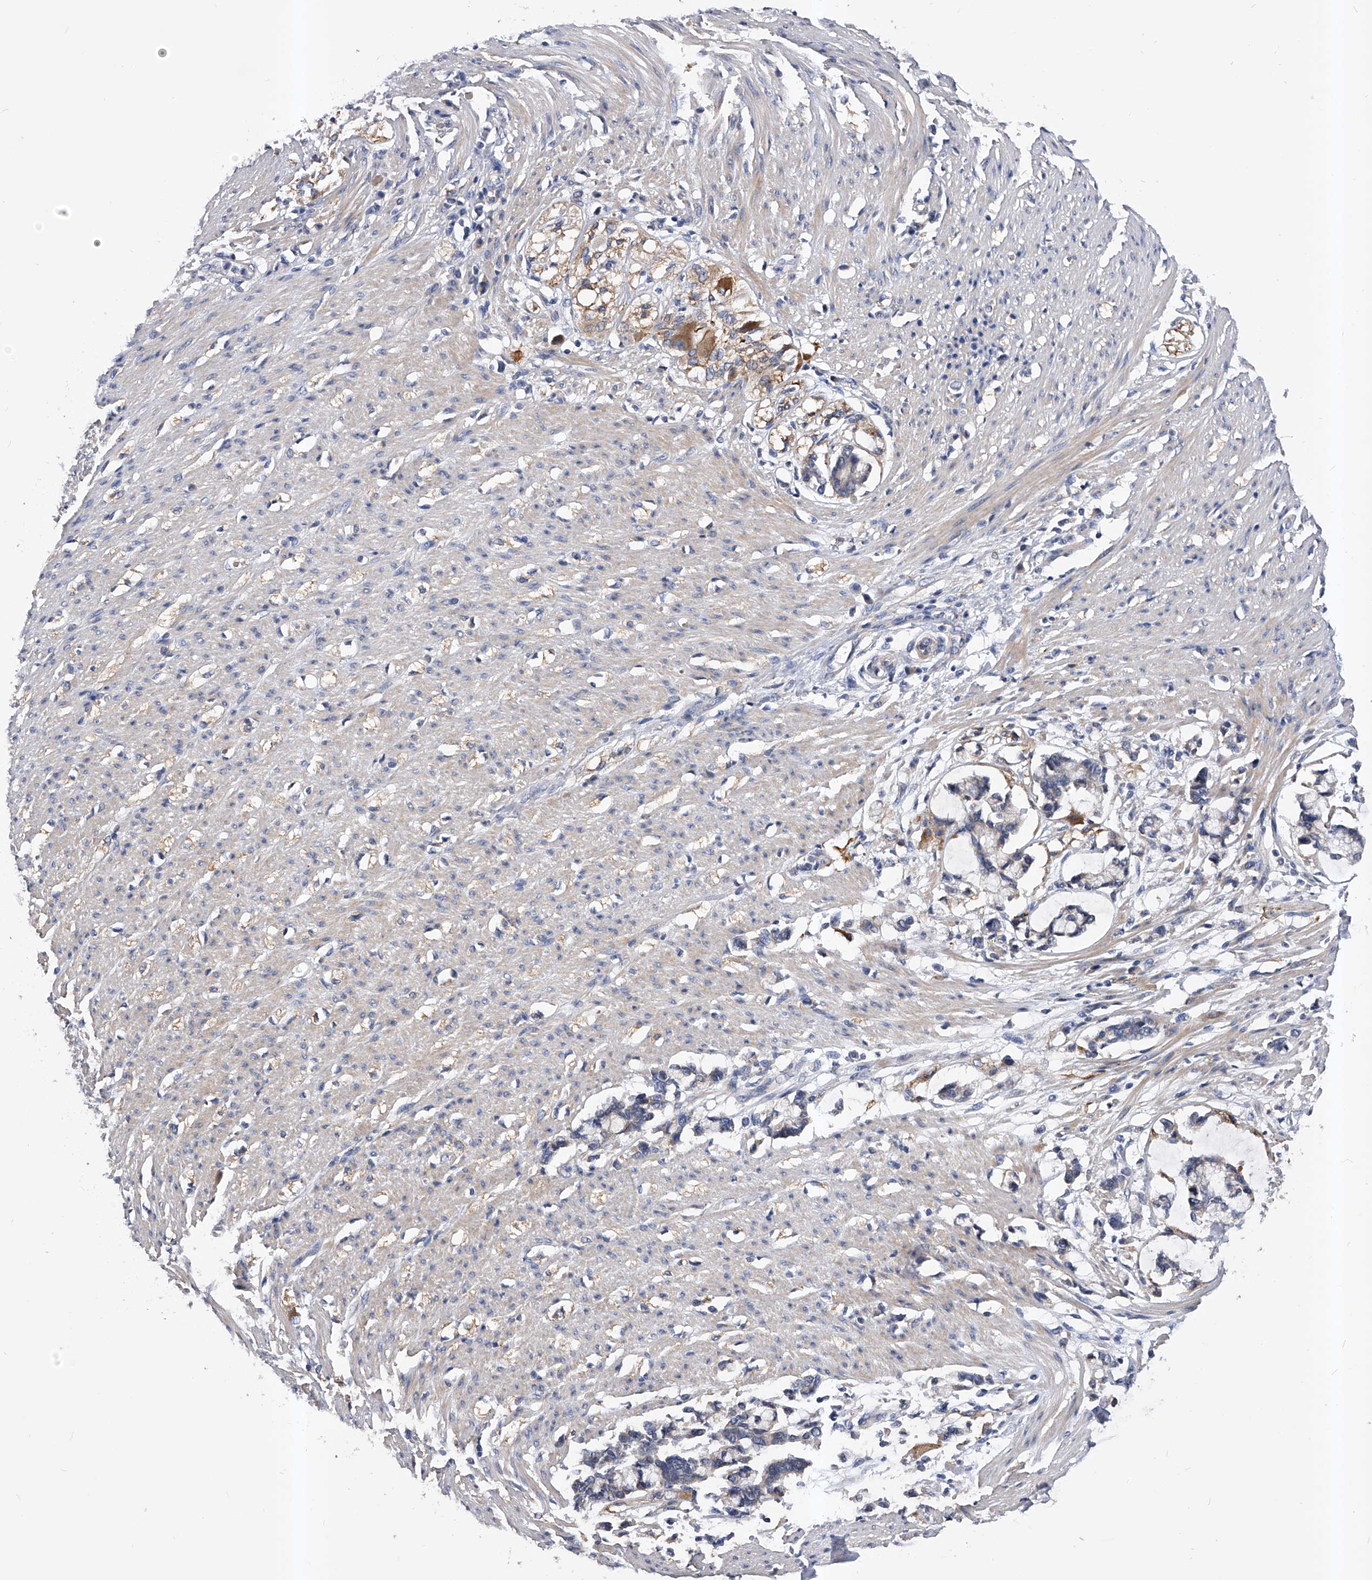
{"staining": {"intensity": "moderate", "quantity": "<25%", "location": "cytoplasmic/membranous"}, "tissue": "smooth muscle", "cell_type": "Smooth muscle cells", "image_type": "normal", "snomed": [{"axis": "morphology", "description": "Normal tissue, NOS"}, {"axis": "morphology", "description": "Adenocarcinoma, NOS"}, {"axis": "topography", "description": "Colon"}, {"axis": "topography", "description": "Peripheral nerve tissue"}], "caption": "Benign smooth muscle reveals moderate cytoplasmic/membranous expression in about <25% of smooth muscle cells, visualized by immunohistochemistry. The staining is performed using DAB (3,3'-diaminobenzidine) brown chromogen to label protein expression. The nuclei are counter-stained blue using hematoxylin.", "gene": "ARL4C", "patient": {"sex": "male", "age": 14}}